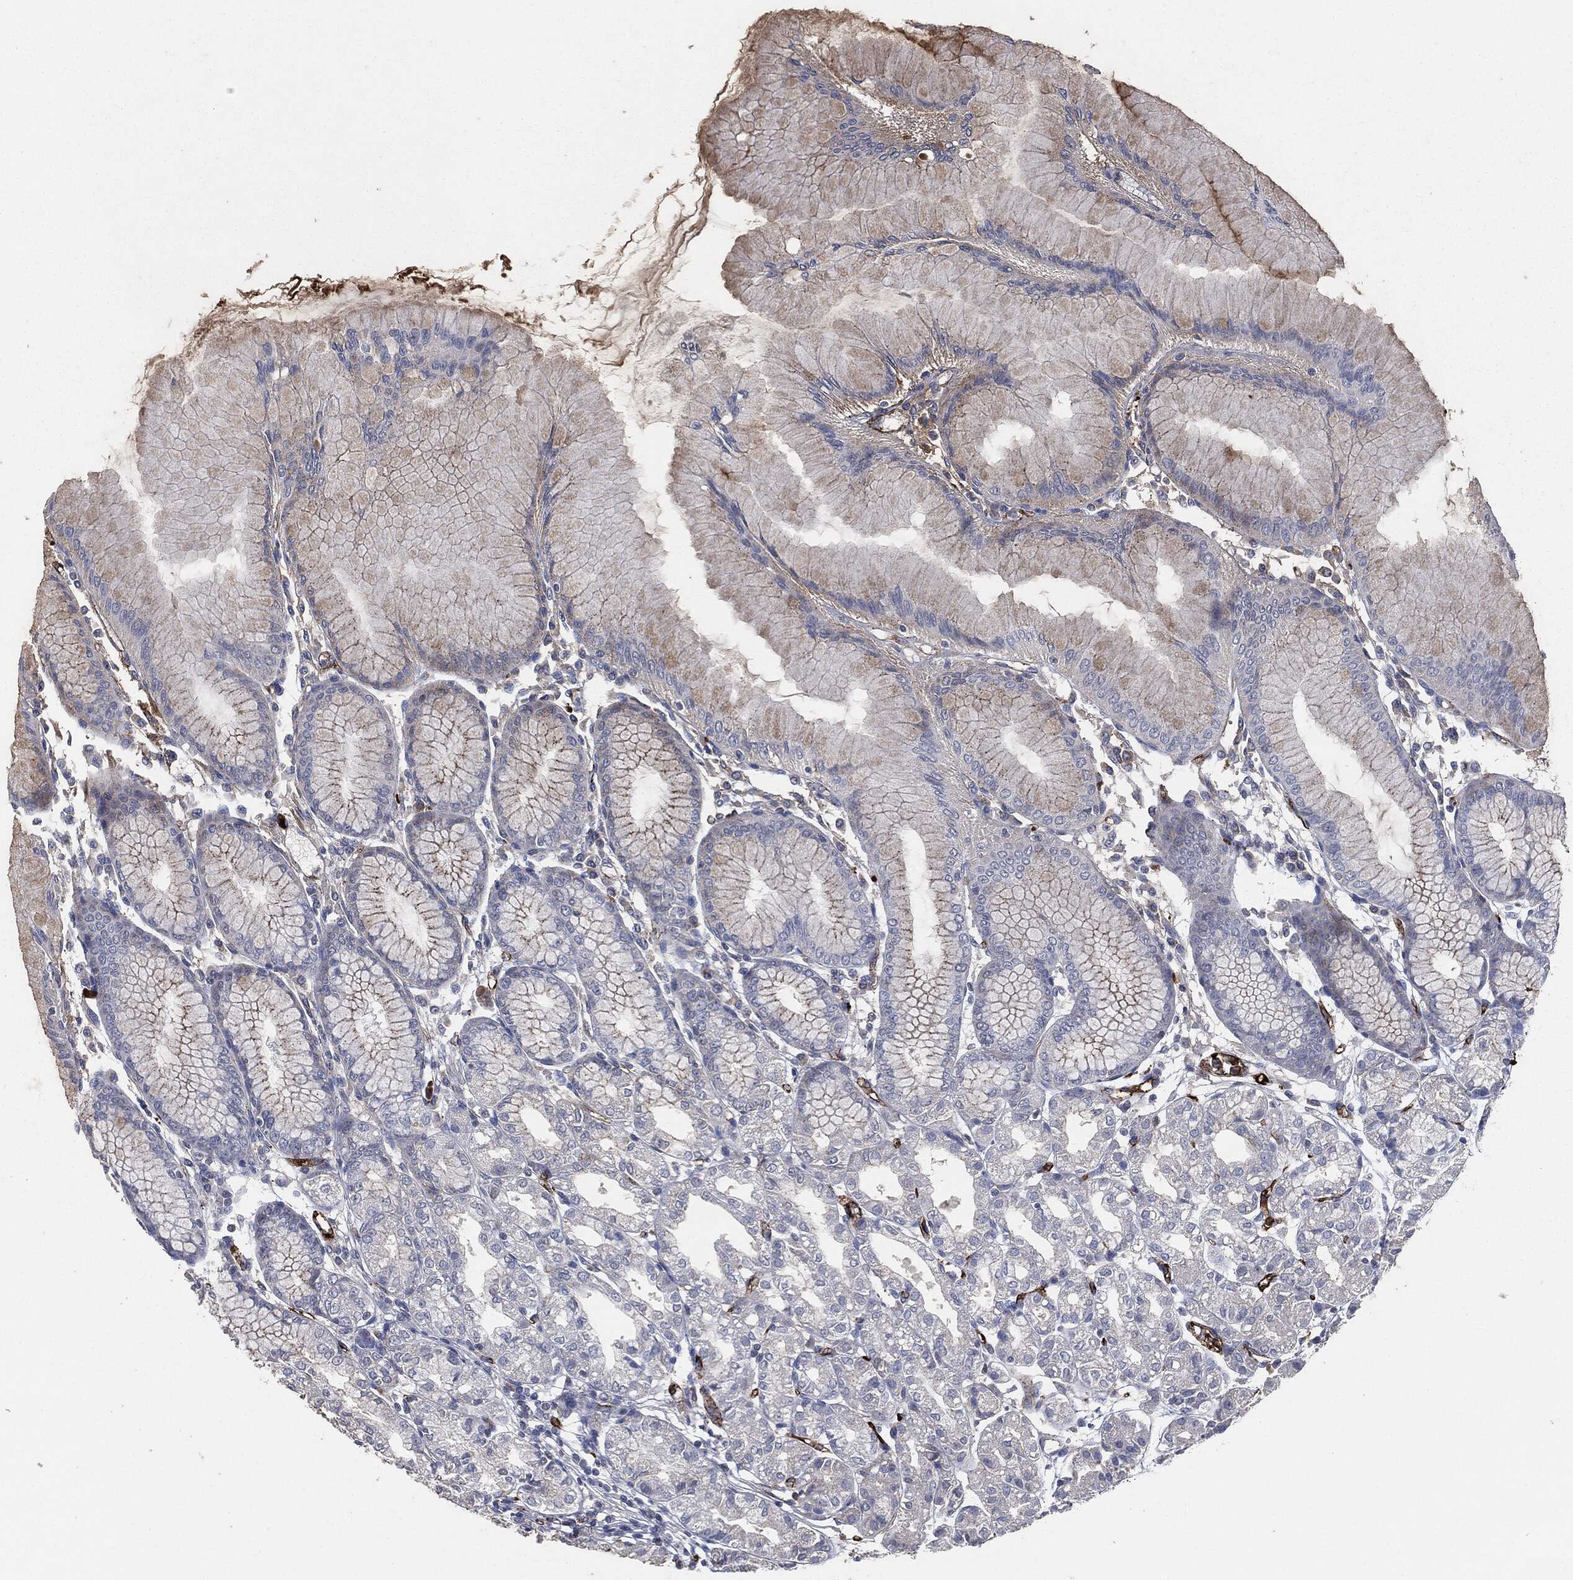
{"staining": {"intensity": "moderate", "quantity": "<25%", "location": "cytoplasmic/membranous"}, "tissue": "stomach", "cell_type": "Glandular cells", "image_type": "normal", "snomed": [{"axis": "morphology", "description": "Normal tissue, NOS"}, {"axis": "topography", "description": "Stomach"}], "caption": "Stomach stained with immunohistochemistry (IHC) reveals moderate cytoplasmic/membranous expression in approximately <25% of glandular cells. (Brightfield microscopy of DAB IHC at high magnification).", "gene": "APOB", "patient": {"sex": "female", "age": 57}}